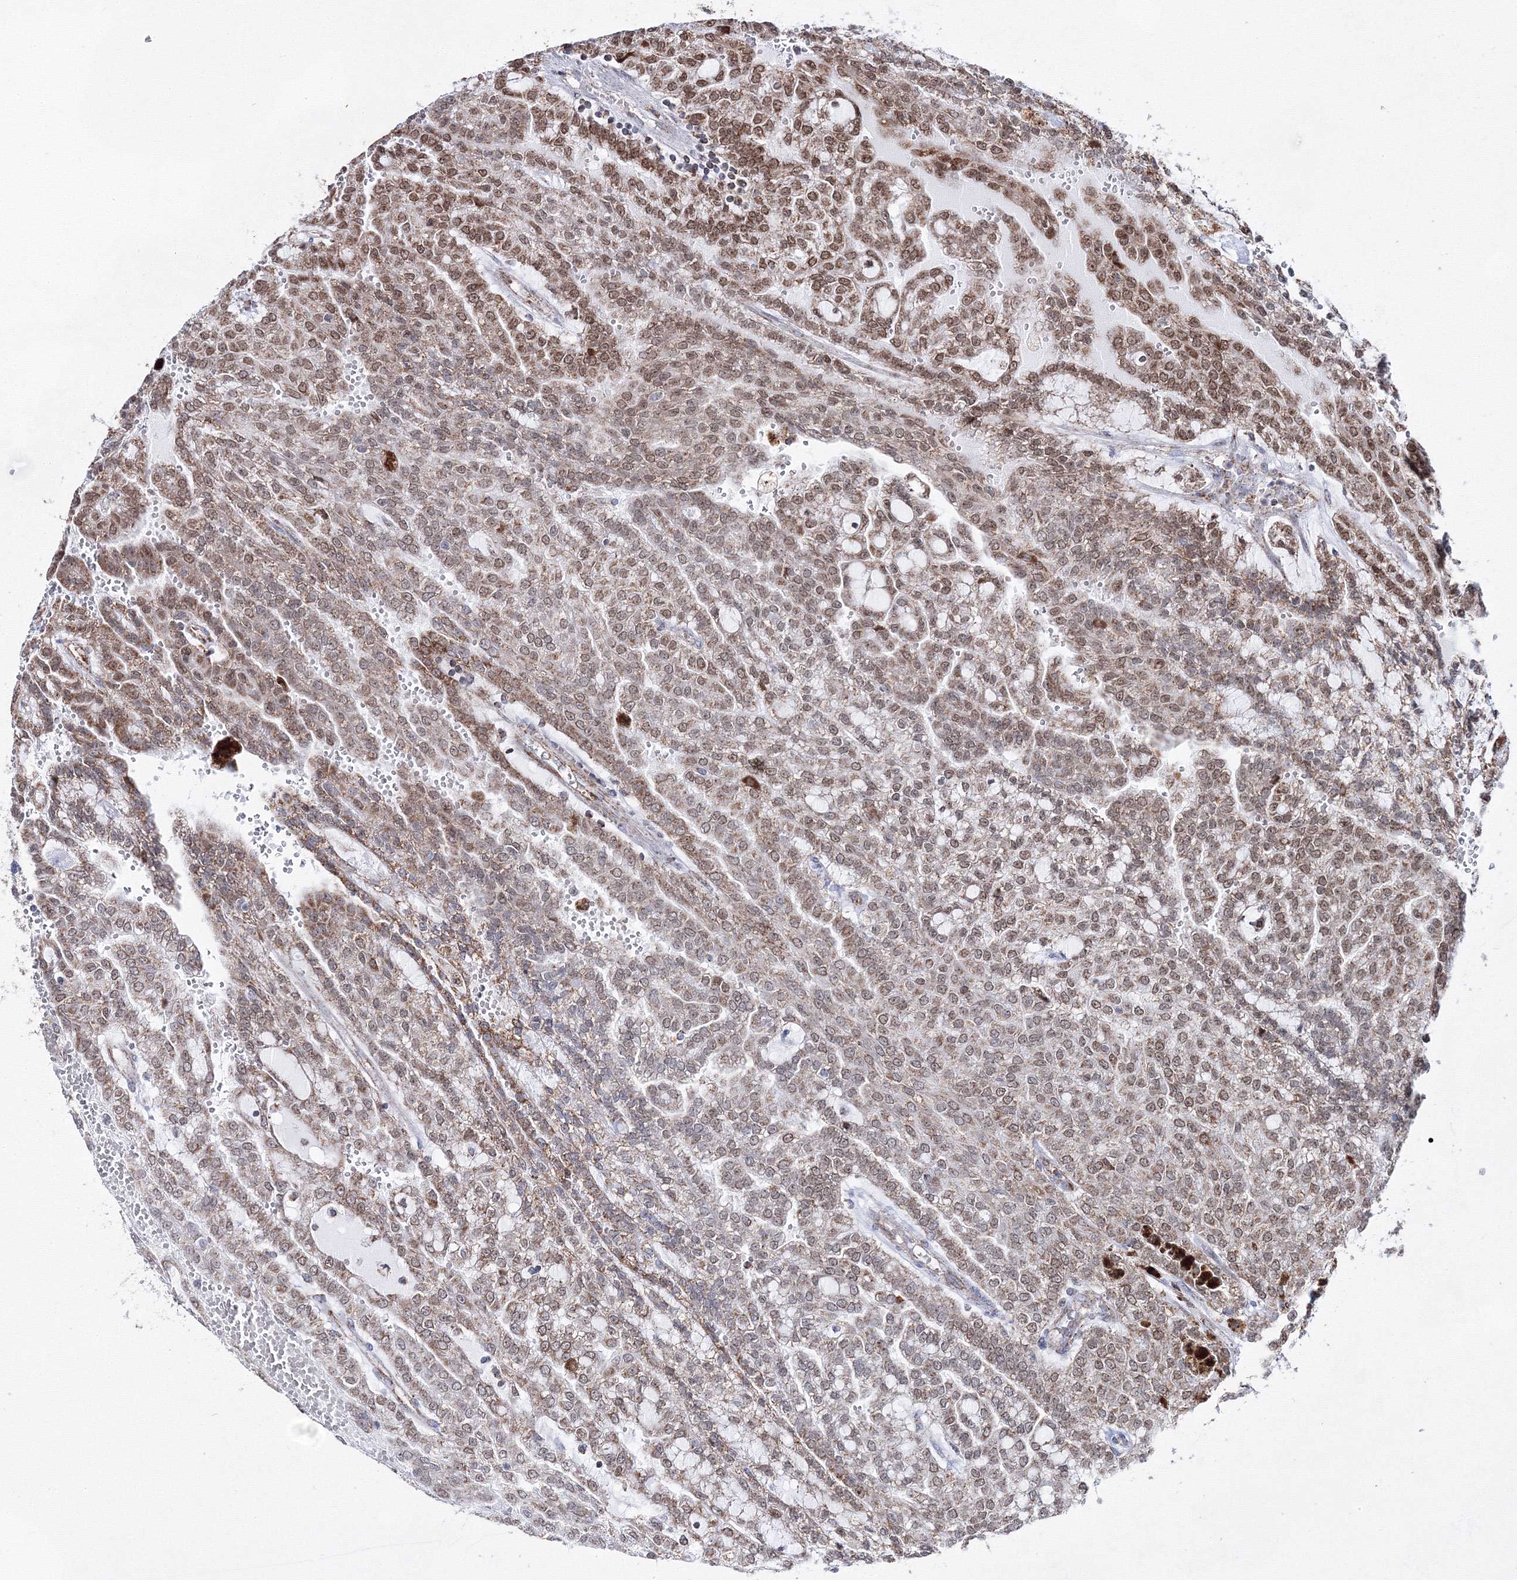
{"staining": {"intensity": "moderate", "quantity": "25%-75%", "location": "cytoplasmic/membranous,nuclear"}, "tissue": "renal cancer", "cell_type": "Tumor cells", "image_type": "cancer", "snomed": [{"axis": "morphology", "description": "Adenocarcinoma, NOS"}, {"axis": "topography", "description": "Kidney"}], "caption": "Tumor cells exhibit medium levels of moderate cytoplasmic/membranous and nuclear staining in about 25%-75% of cells in human renal cancer (adenocarcinoma). (Stains: DAB (3,3'-diaminobenzidine) in brown, nuclei in blue, Microscopy: brightfield microscopy at high magnification).", "gene": "HADHB", "patient": {"sex": "male", "age": 63}}